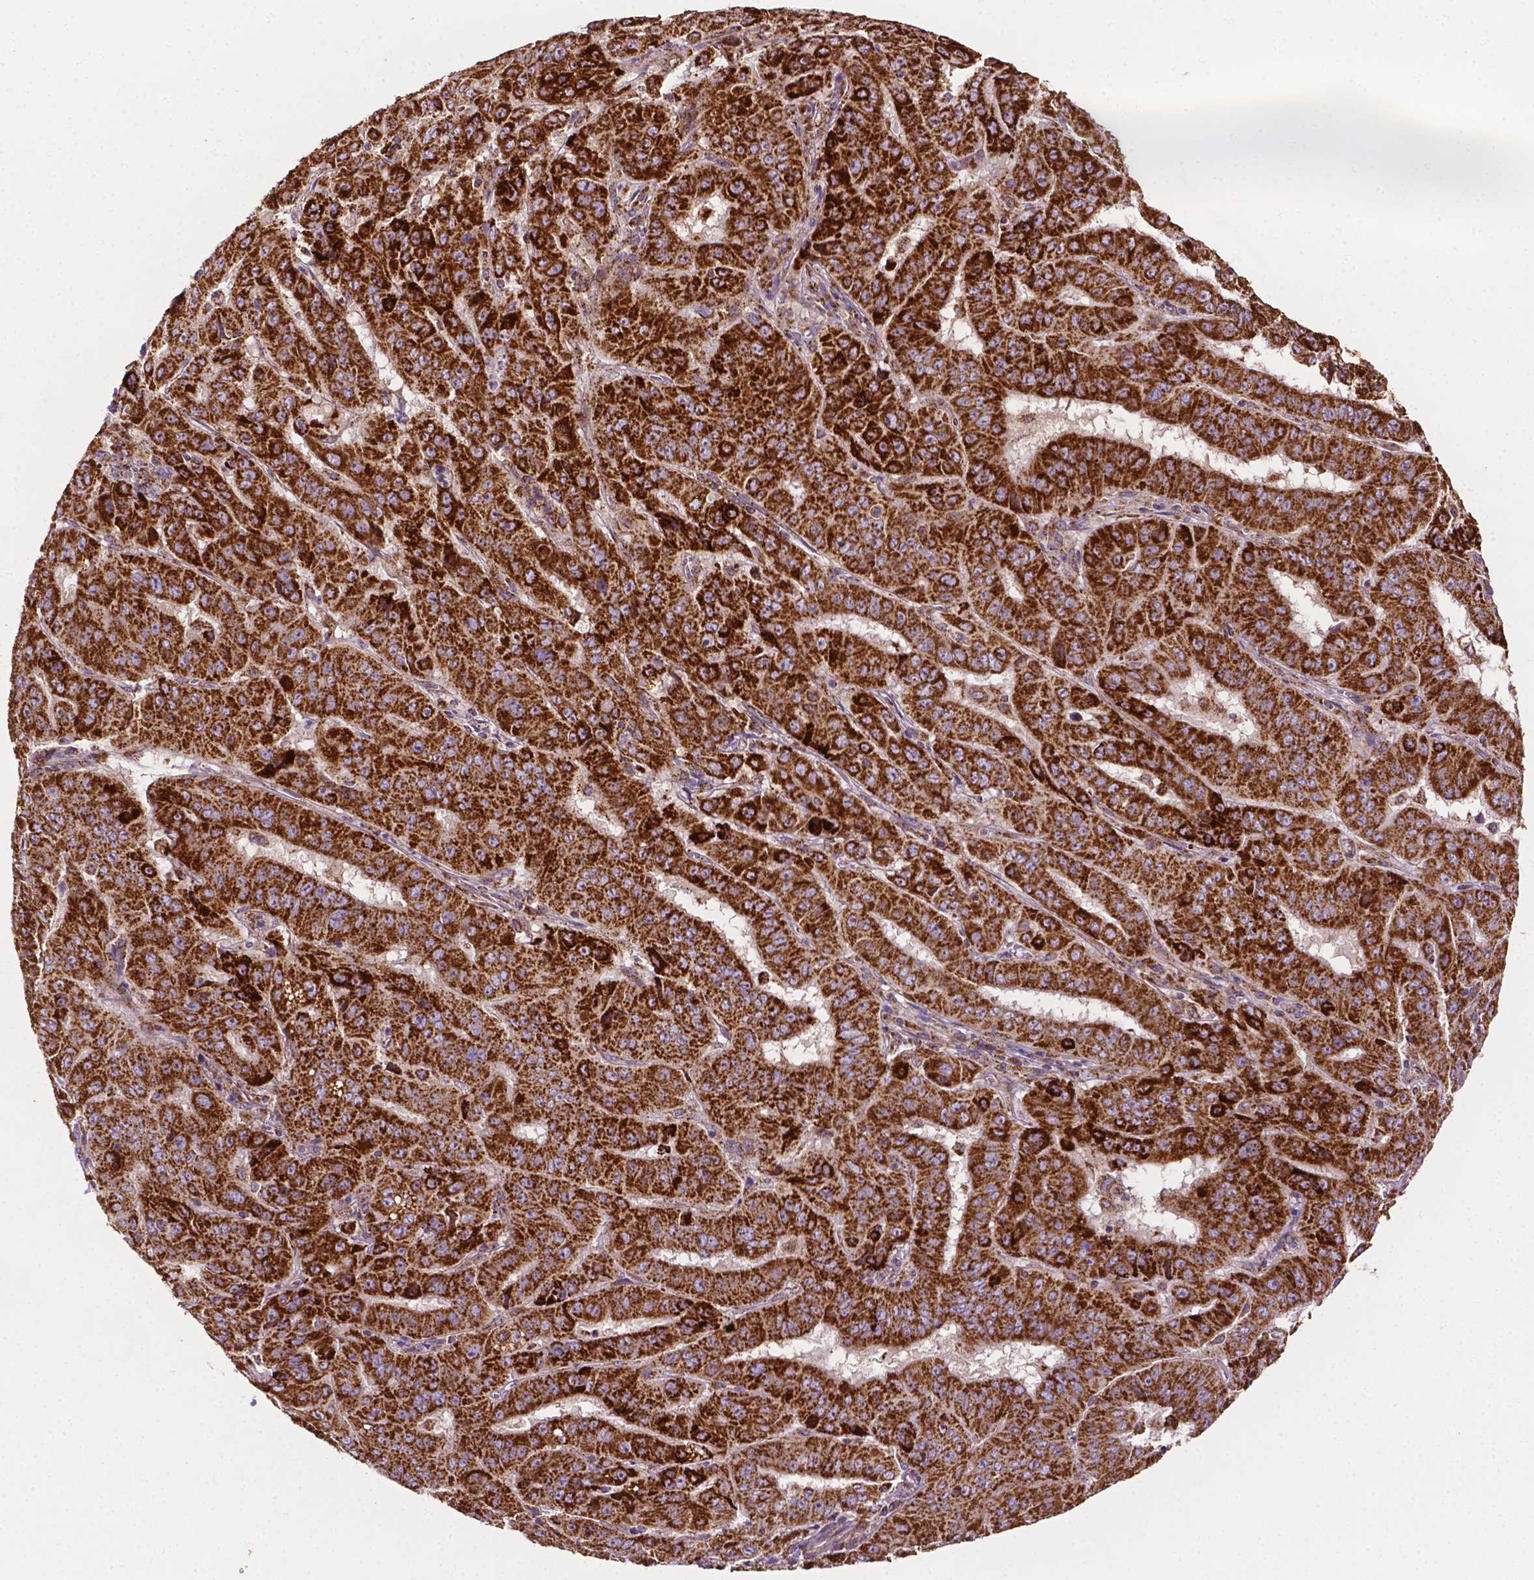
{"staining": {"intensity": "strong", "quantity": ">75%", "location": "cytoplasmic/membranous"}, "tissue": "pancreatic cancer", "cell_type": "Tumor cells", "image_type": "cancer", "snomed": [{"axis": "morphology", "description": "Adenocarcinoma, NOS"}, {"axis": "topography", "description": "Pancreas"}], "caption": "Pancreatic cancer stained with a protein marker exhibits strong staining in tumor cells.", "gene": "ILVBL", "patient": {"sex": "male", "age": 63}}